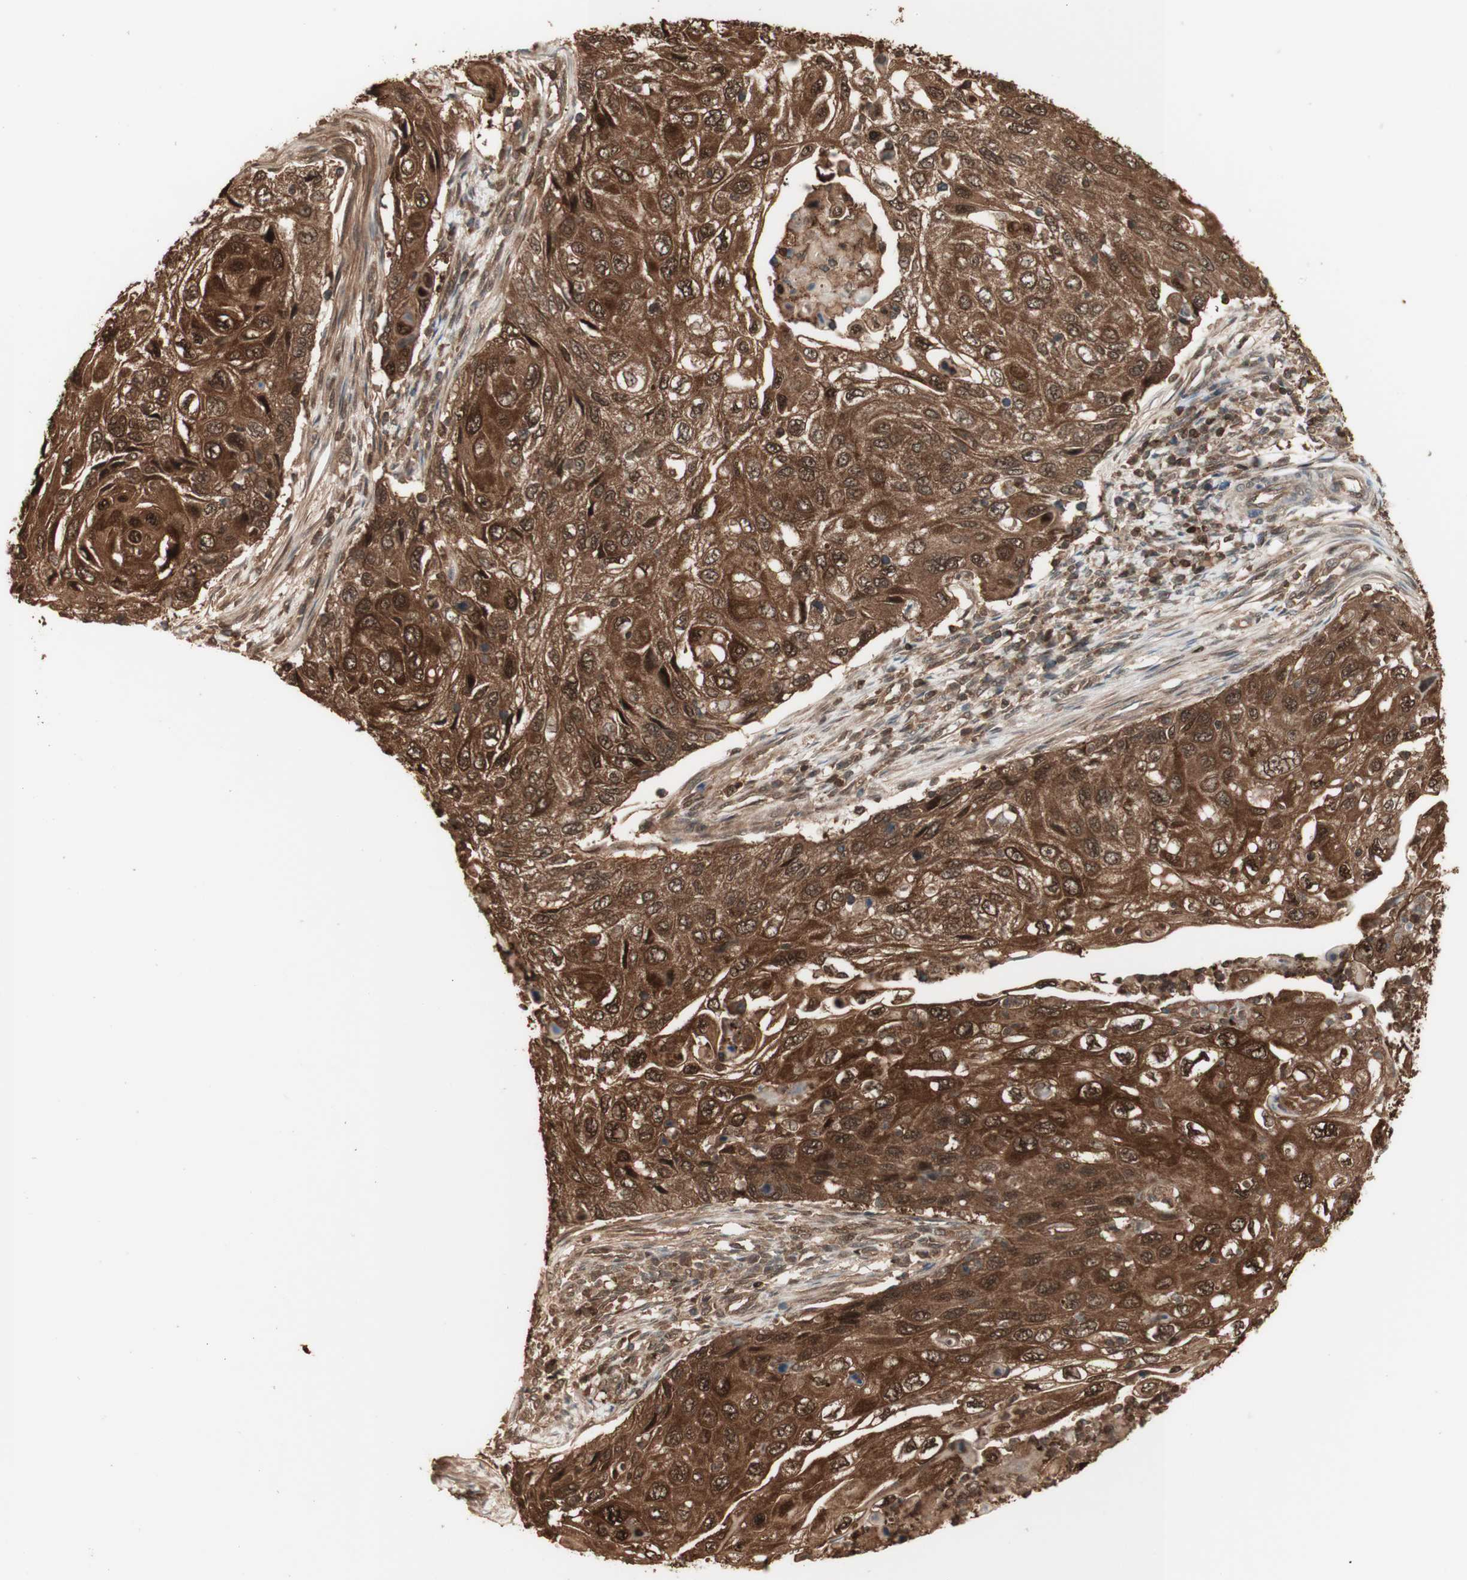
{"staining": {"intensity": "strong", "quantity": ">75%", "location": "cytoplasmic/membranous,nuclear"}, "tissue": "cervical cancer", "cell_type": "Tumor cells", "image_type": "cancer", "snomed": [{"axis": "morphology", "description": "Squamous cell carcinoma, NOS"}, {"axis": "topography", "description": "Cervix"}], "caption": "Cervical squamous cell carcinoma stained with IHC exhibits strong cytoplasmic/membranous and nuclear staining in about >75% of tumor cells.", "gene": "YWHAB", "patient": {"sex": "female", "age": 70}}